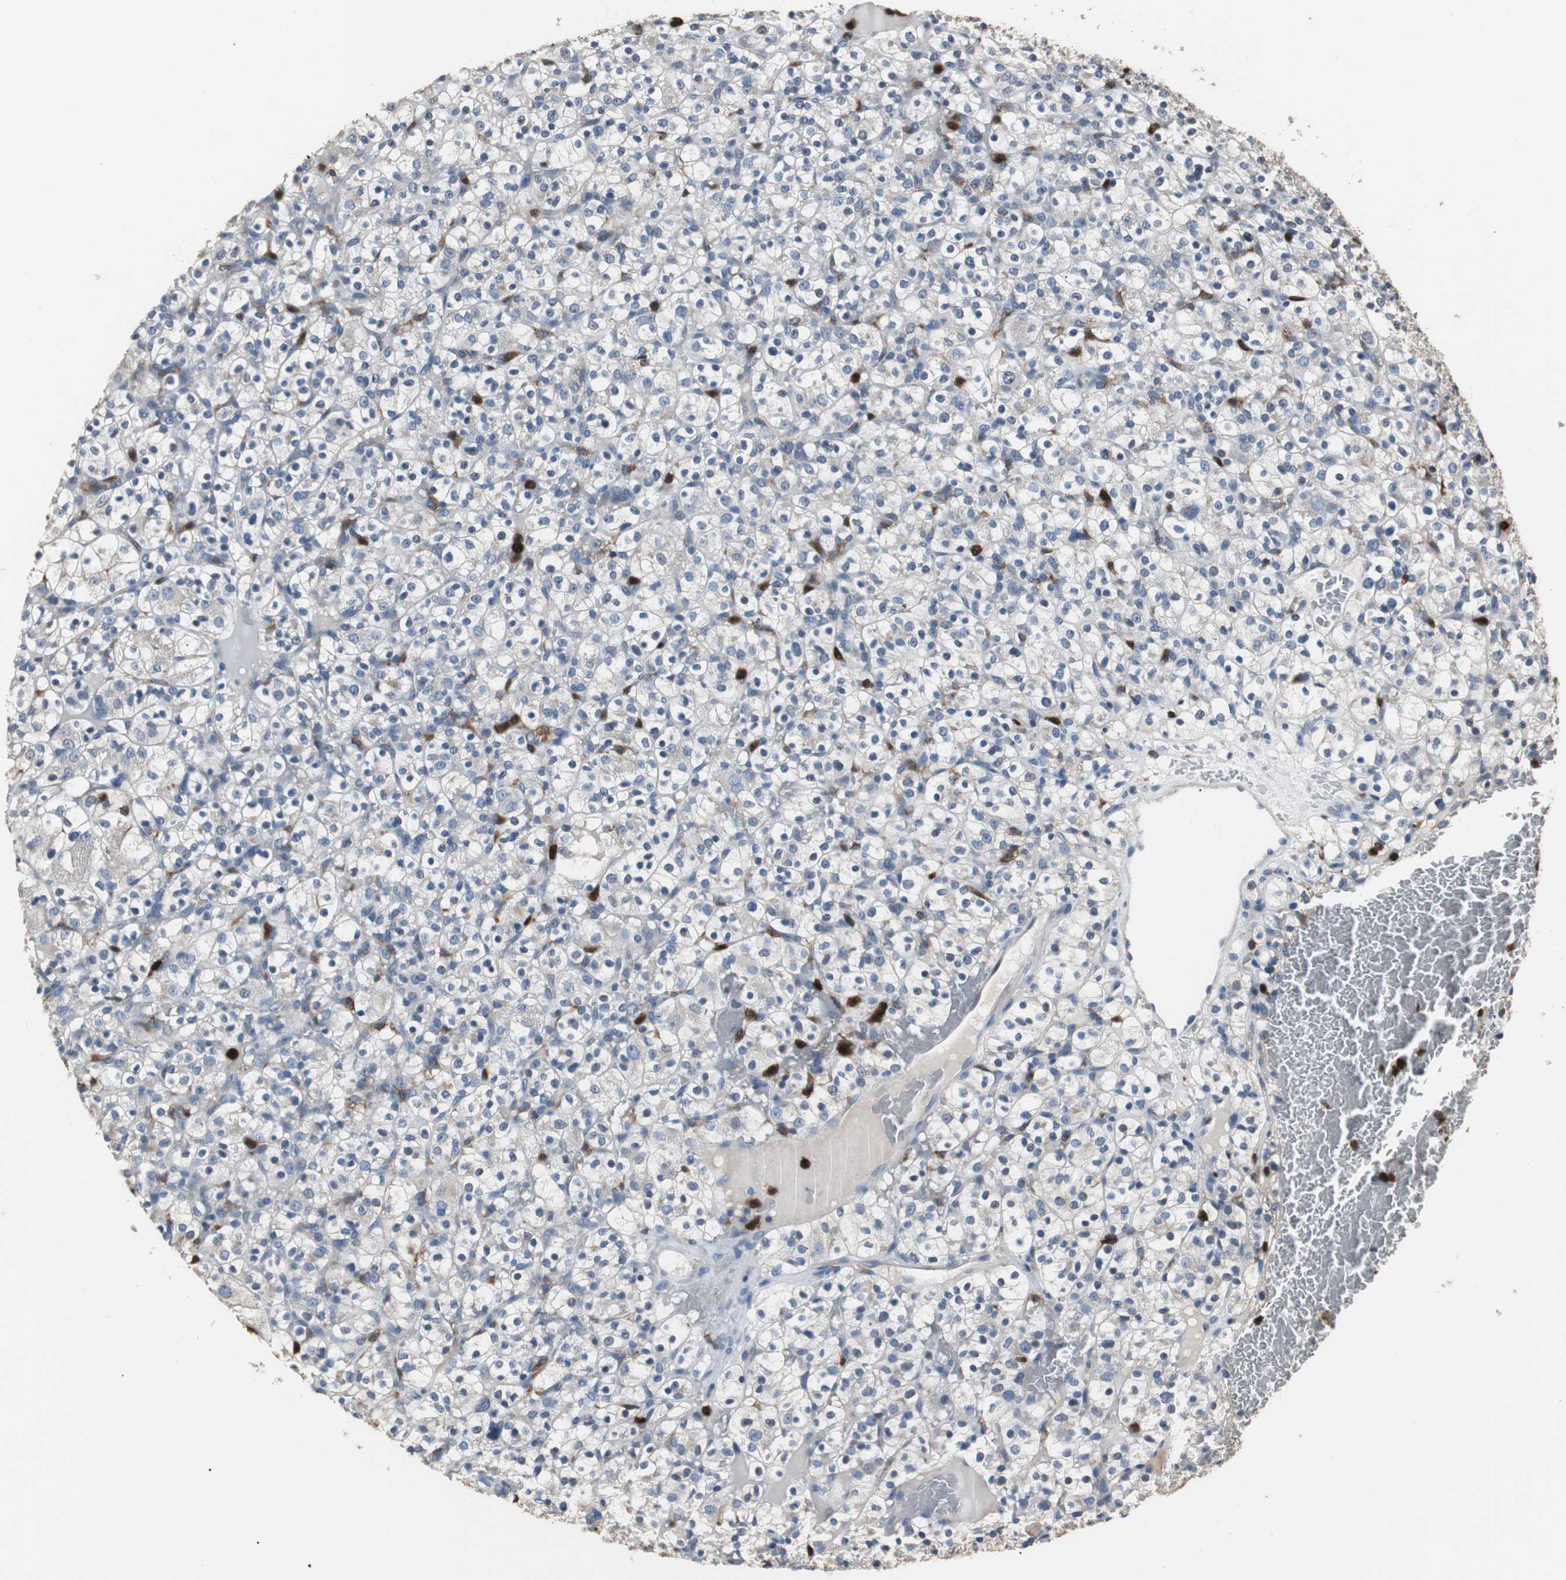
{"staining": {"intensity": "negative", "quantity": "none", "location": "none"}, "tissue": "renal cancer", "cell_type": "Tumor cells", "image_type": "cancer", "snomed": [{"axis": "morphology", "description": "Normal tissue, NOS"}, {"axis": "morphology", "description": "Adenocarcinoma, NOS"}, {"axis": "topography", "description": "Kidney"}], "caption": "Micrograph shows no significant protein staining in tumor cells of renal adenocarcinoma.", "gene": "NCF2", "patient": {"sex": "female", "age": 72}}